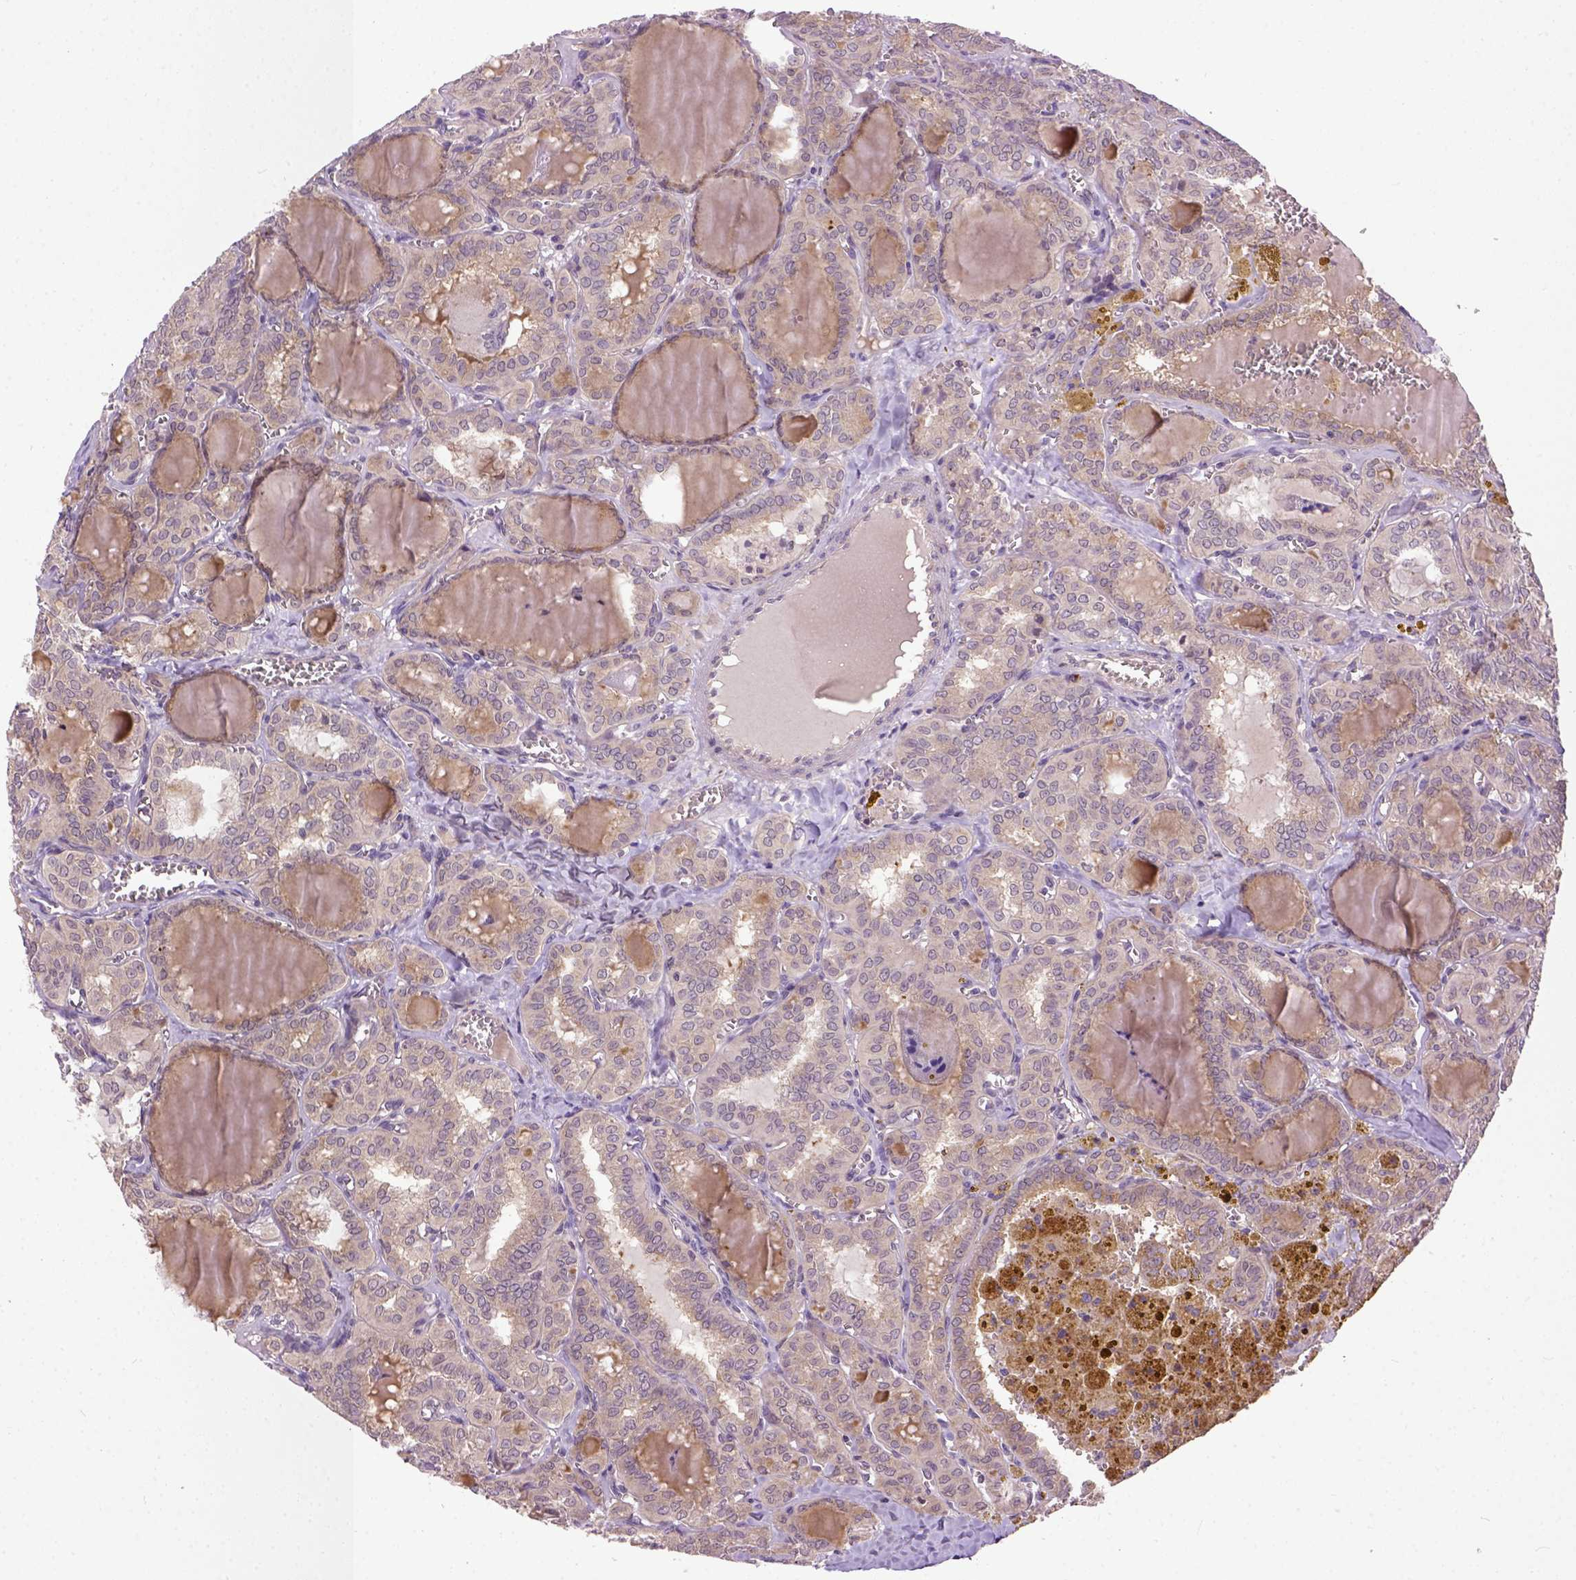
{"staining": {"intensity": "negative", "quantity": "none", "location": "none"}, "tissue": "thyroid cancer", "cell_type": "Tumor cells", "image_type": "cancer", "snomed": [{"axis": "morphology", "description": "Papillary adenocarcinoma, NOS"}, {"axis": "topography", "description": "Thyroid gland"}], "caption": "High magnification brightfield microscopy of thyroid cancer stained with DAB (brown) and counterstained with hematoxylin (blue): tumor cells show no significant staining.", "gene": "CPNE1", "patient": {"sex": "female", "age": 41}}